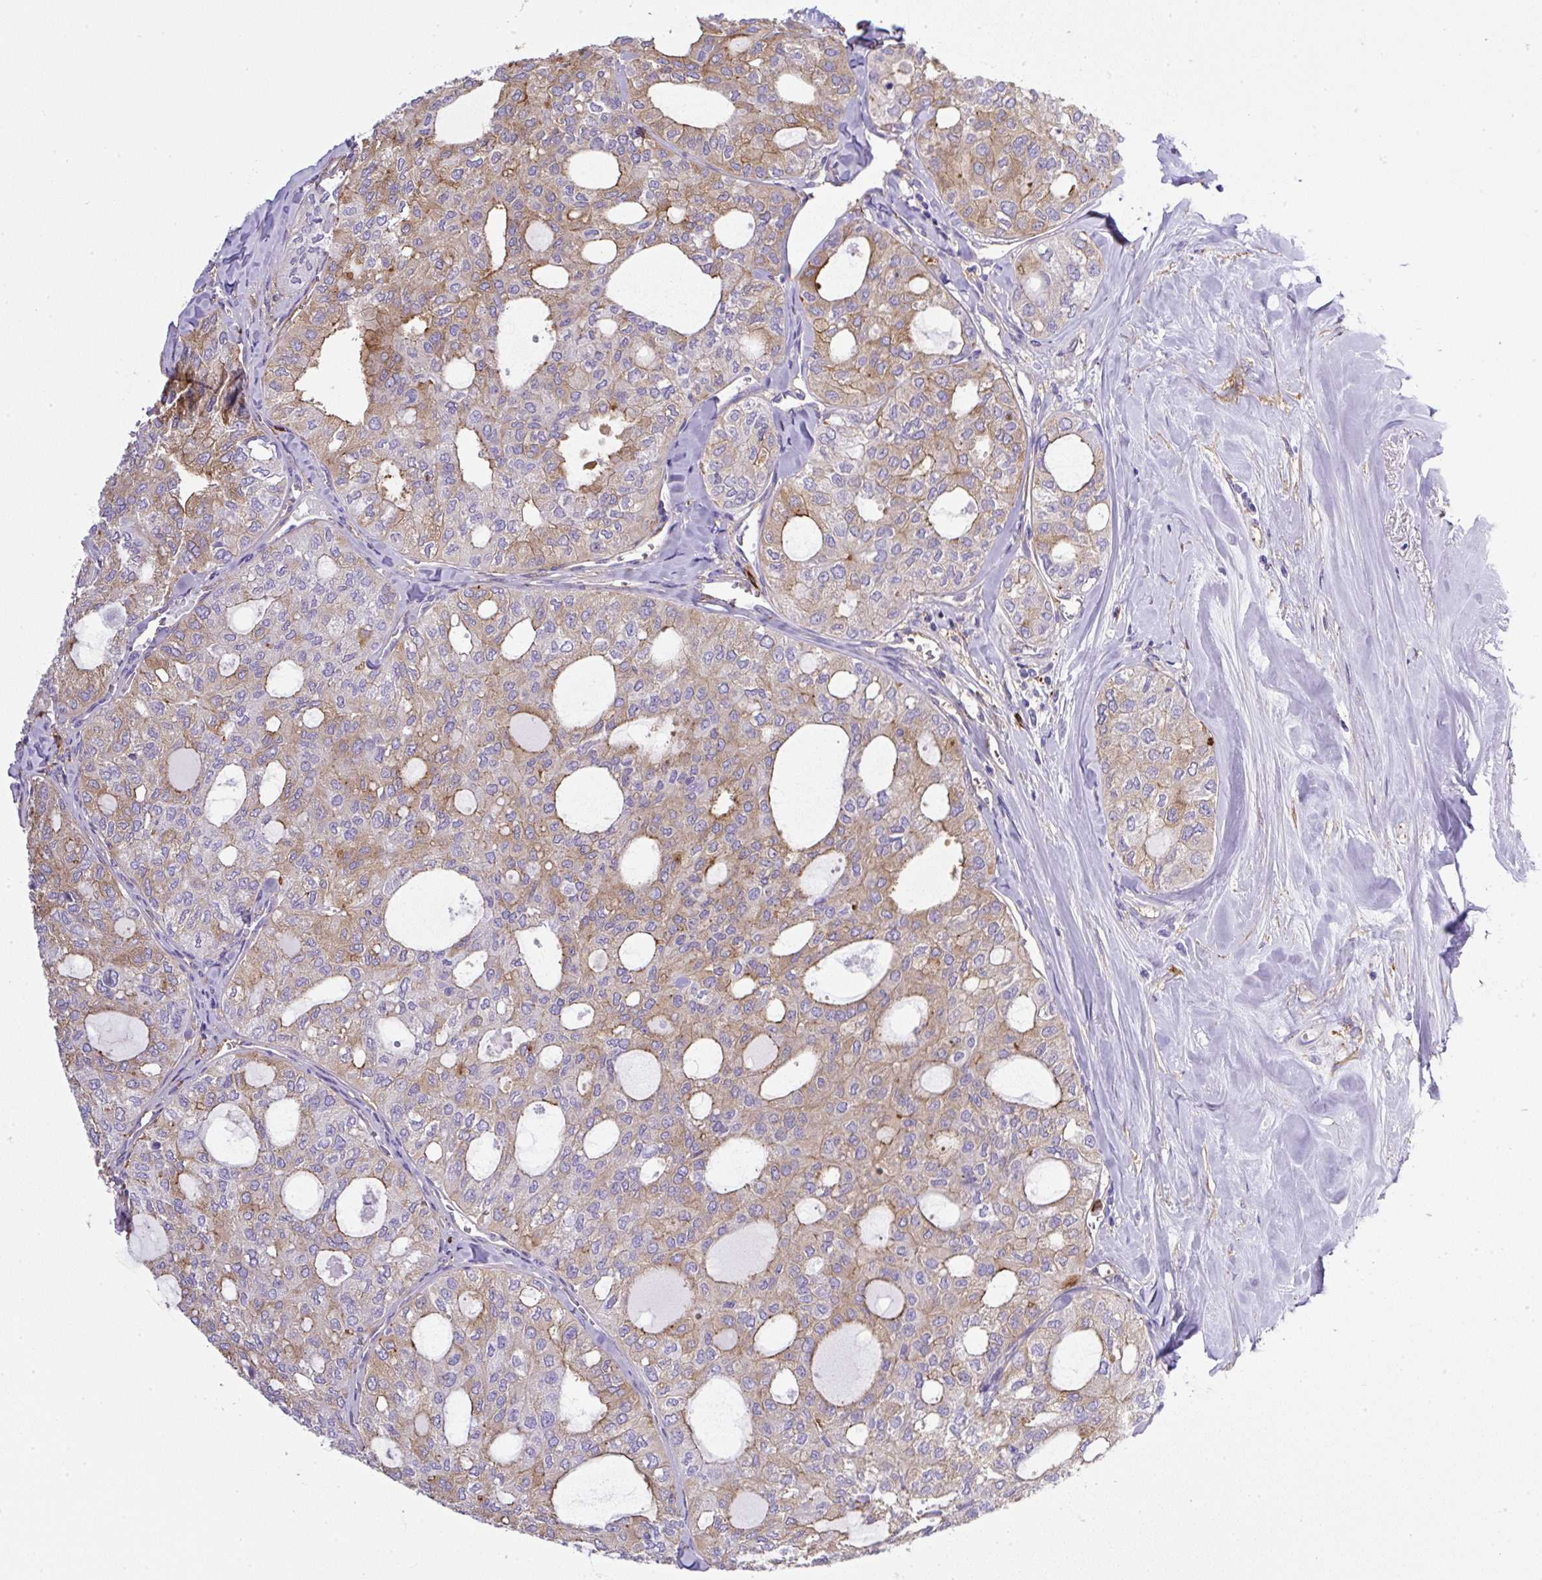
{"staining": {"intensity": "weak", "quantity": "25%-75%", "location": "cytoplasmic/membranous"}, "tissue": "thyroid cancer", "cell_type": "Tumor cells", "image_type": "cancer", "snomed": [{"axis": "morphology", "description": "Follicular adenoma carcinoma, NOS"}, {"axis": "topography", "description": "Thyroid gland"}], "caption": "Immunohistochemistry staining of thyroid cancer, which reveals low levels of weak cytoplasmic/membranous expression in approximately 25%-75% of tumor cells indicating weak cytoplasmic/membranous protein staining. The staining was performed using DAB (3,3'-diaminobenzidine) (brown) for protein detection and nuclei were counterstained in hematoxylin (blue).", "gene": "MAGEB5", "patient": {"sex": "male", "age": 75}}